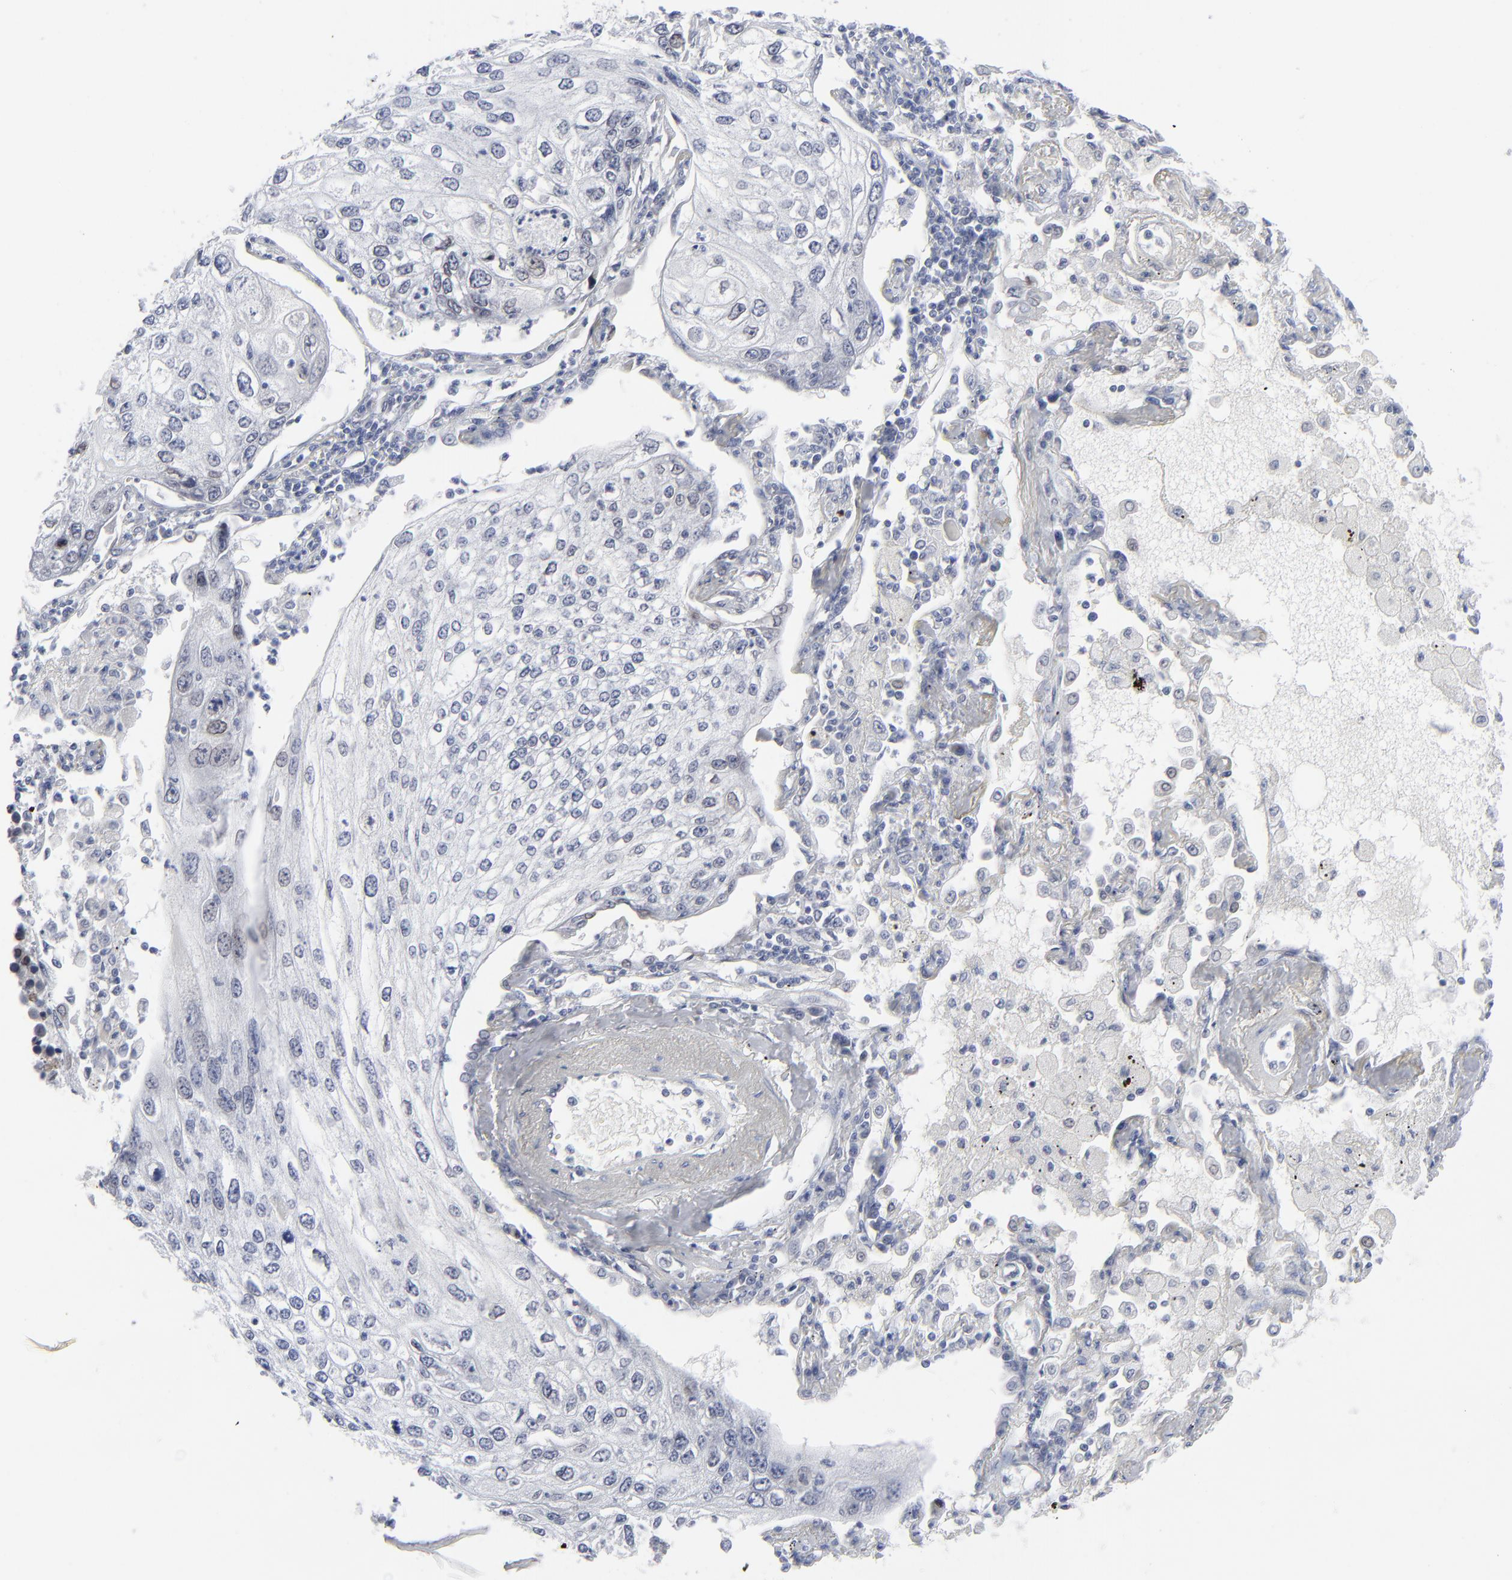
{"staining": {"intensity": "negative", "quantity": "none", "location": "none"}, "tissue": "lung cancer", "cell_type": "Tumor cells", "image_type": "cancer", "snomed": [{"axis": "morphology", "description": "Squamous cell carcinoma, NOS"}, {"axis": "topography", "description": "Lung"}], "caption": "Immunohistochemistry of lung cancer shows no positivity in tumor cells. (DAB (3,3'-diaminobenzidine) immunohistochemistry (IHC), high magnification).", "gene": "NUP88", "patient": {"sex": "male", "age": 75}}